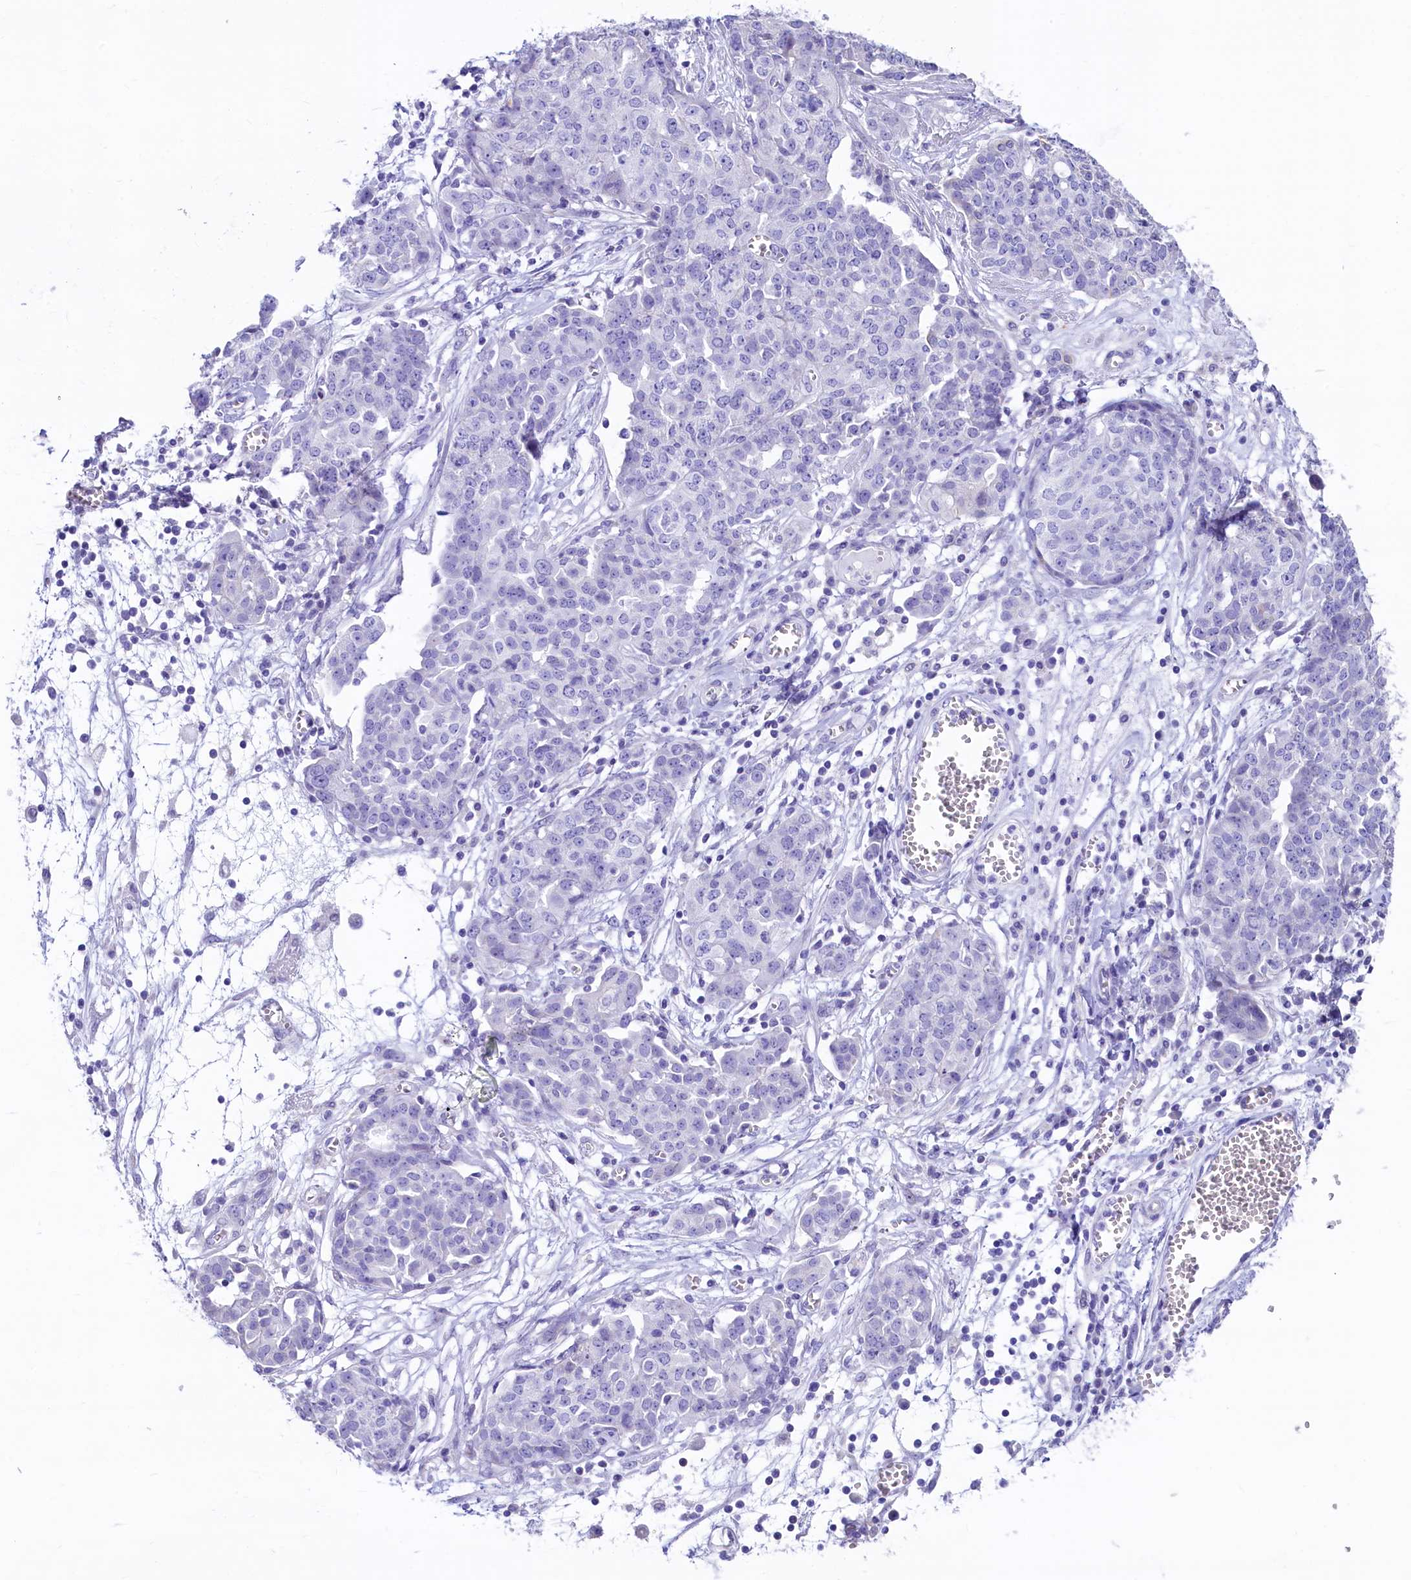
{"staining": {"intensity": "negative", "quantity": "none", "location": "none"}, "tissue": "ovarian cancer", "cell_type": "Tumor cells", "image_type": "cancer", "snomed": [{"axis": "morphology", "description": "Cystadenocarcinoma, serous, NOS"}, {"axis": "topography", "description": "Soft tissue"}, {"axis": "topography", "description": "Ovary"}], "caption": "DAB immunohistochemical staining of human serous cystadenocarcinoma (ovarian) demonstrates no significant positivity in tumor cells.", "gene": "RBP3", "patient": {"sex": "female", "age": 57}}